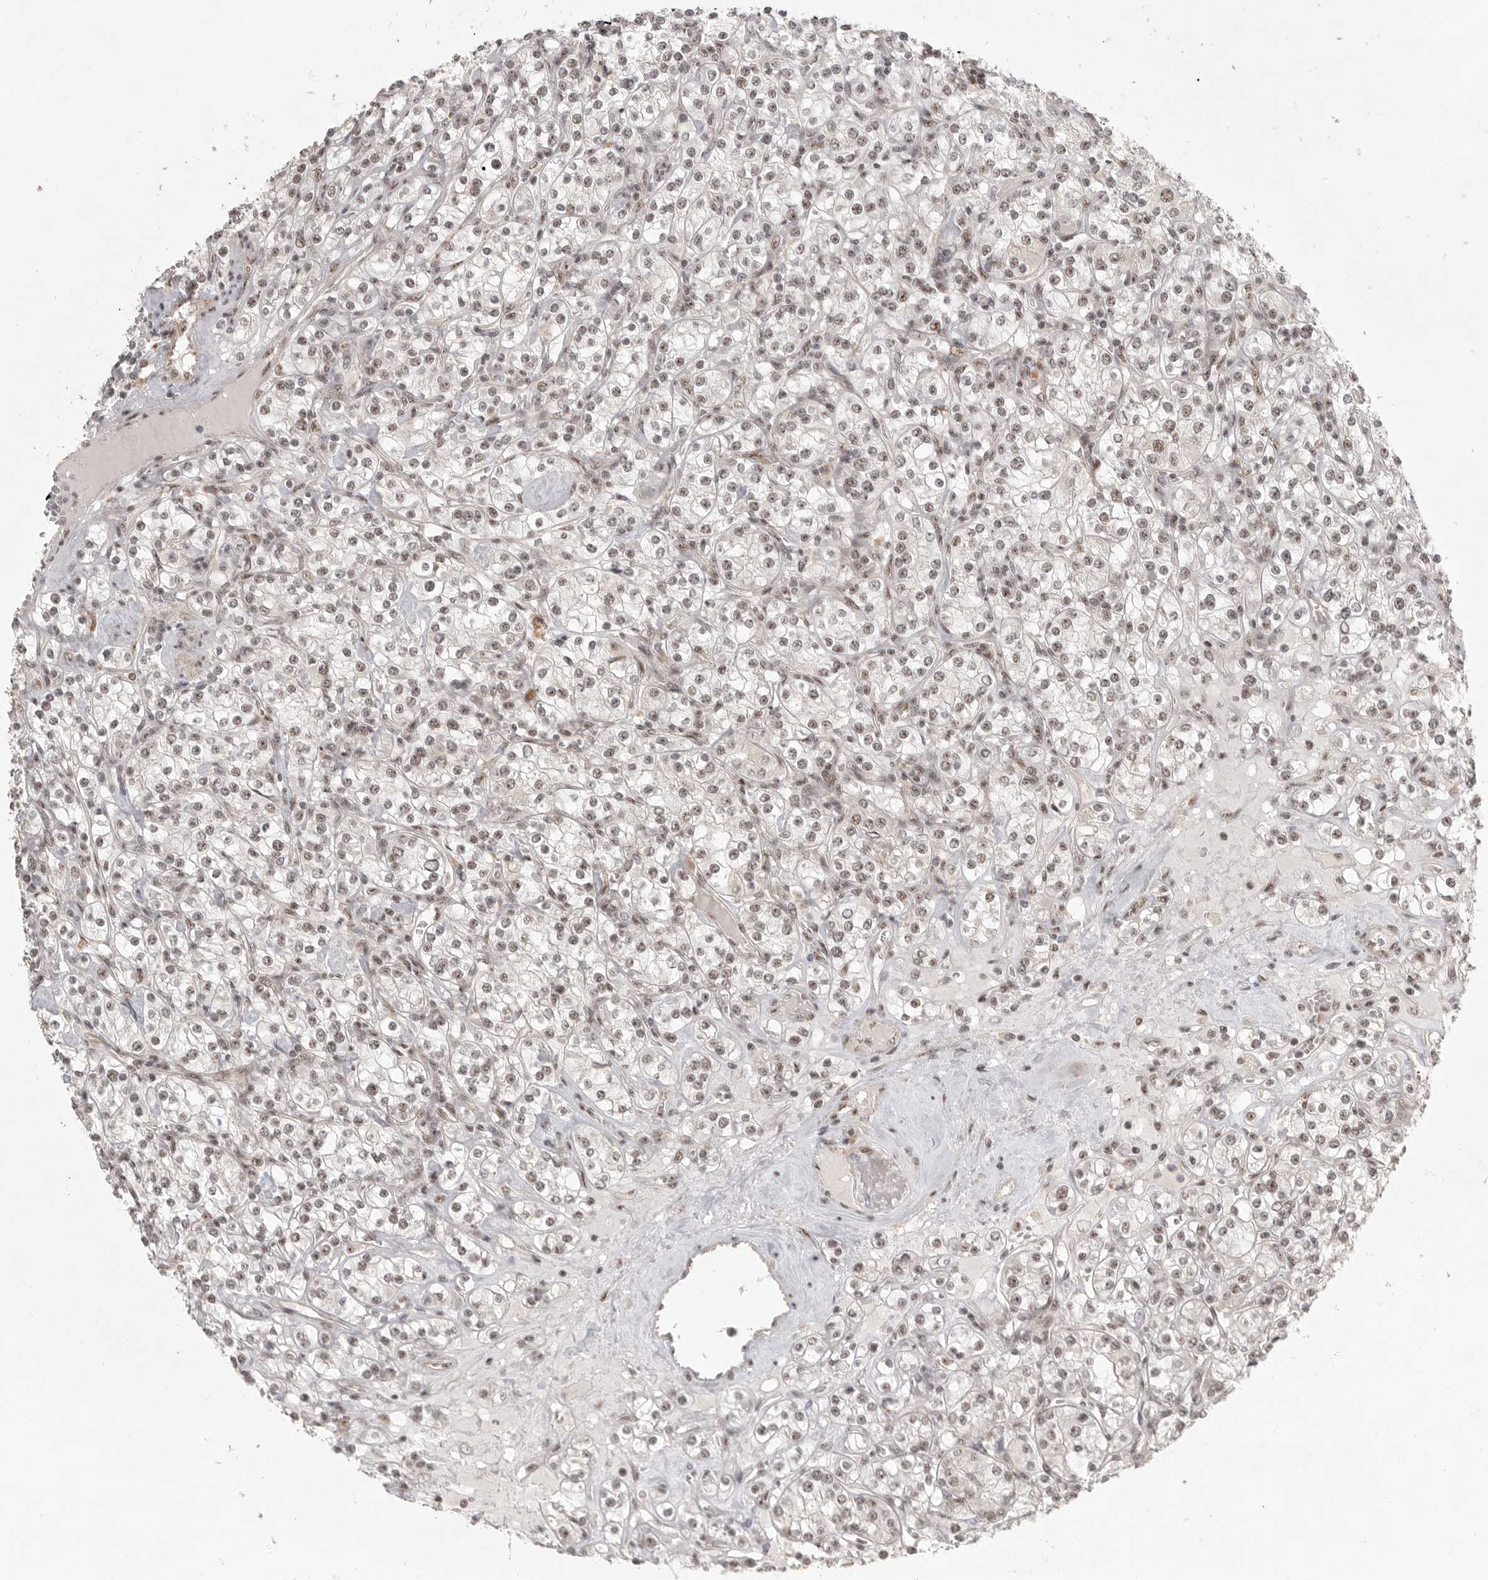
{"staining": {"intensity": "weak", "quantity": "25%-75%", "location": "nuclear"}, "tissue": "renal cancer", "cell_type": "Tumor cells", "image_type": "cancer", "snomed": [{"axis": "morphology", "description": "Adenocarcinoma, NOS"}, {"axis": "topography", "description": "Kidney"}], "caption": "Immunohistochemical staining of human renal adenocarcinoma demonstrates weak nuclear protein staining in approximately 25%-75% of tumor cells.", "gene": "POMP", "patient": {"sex": "male", "age": 77}}